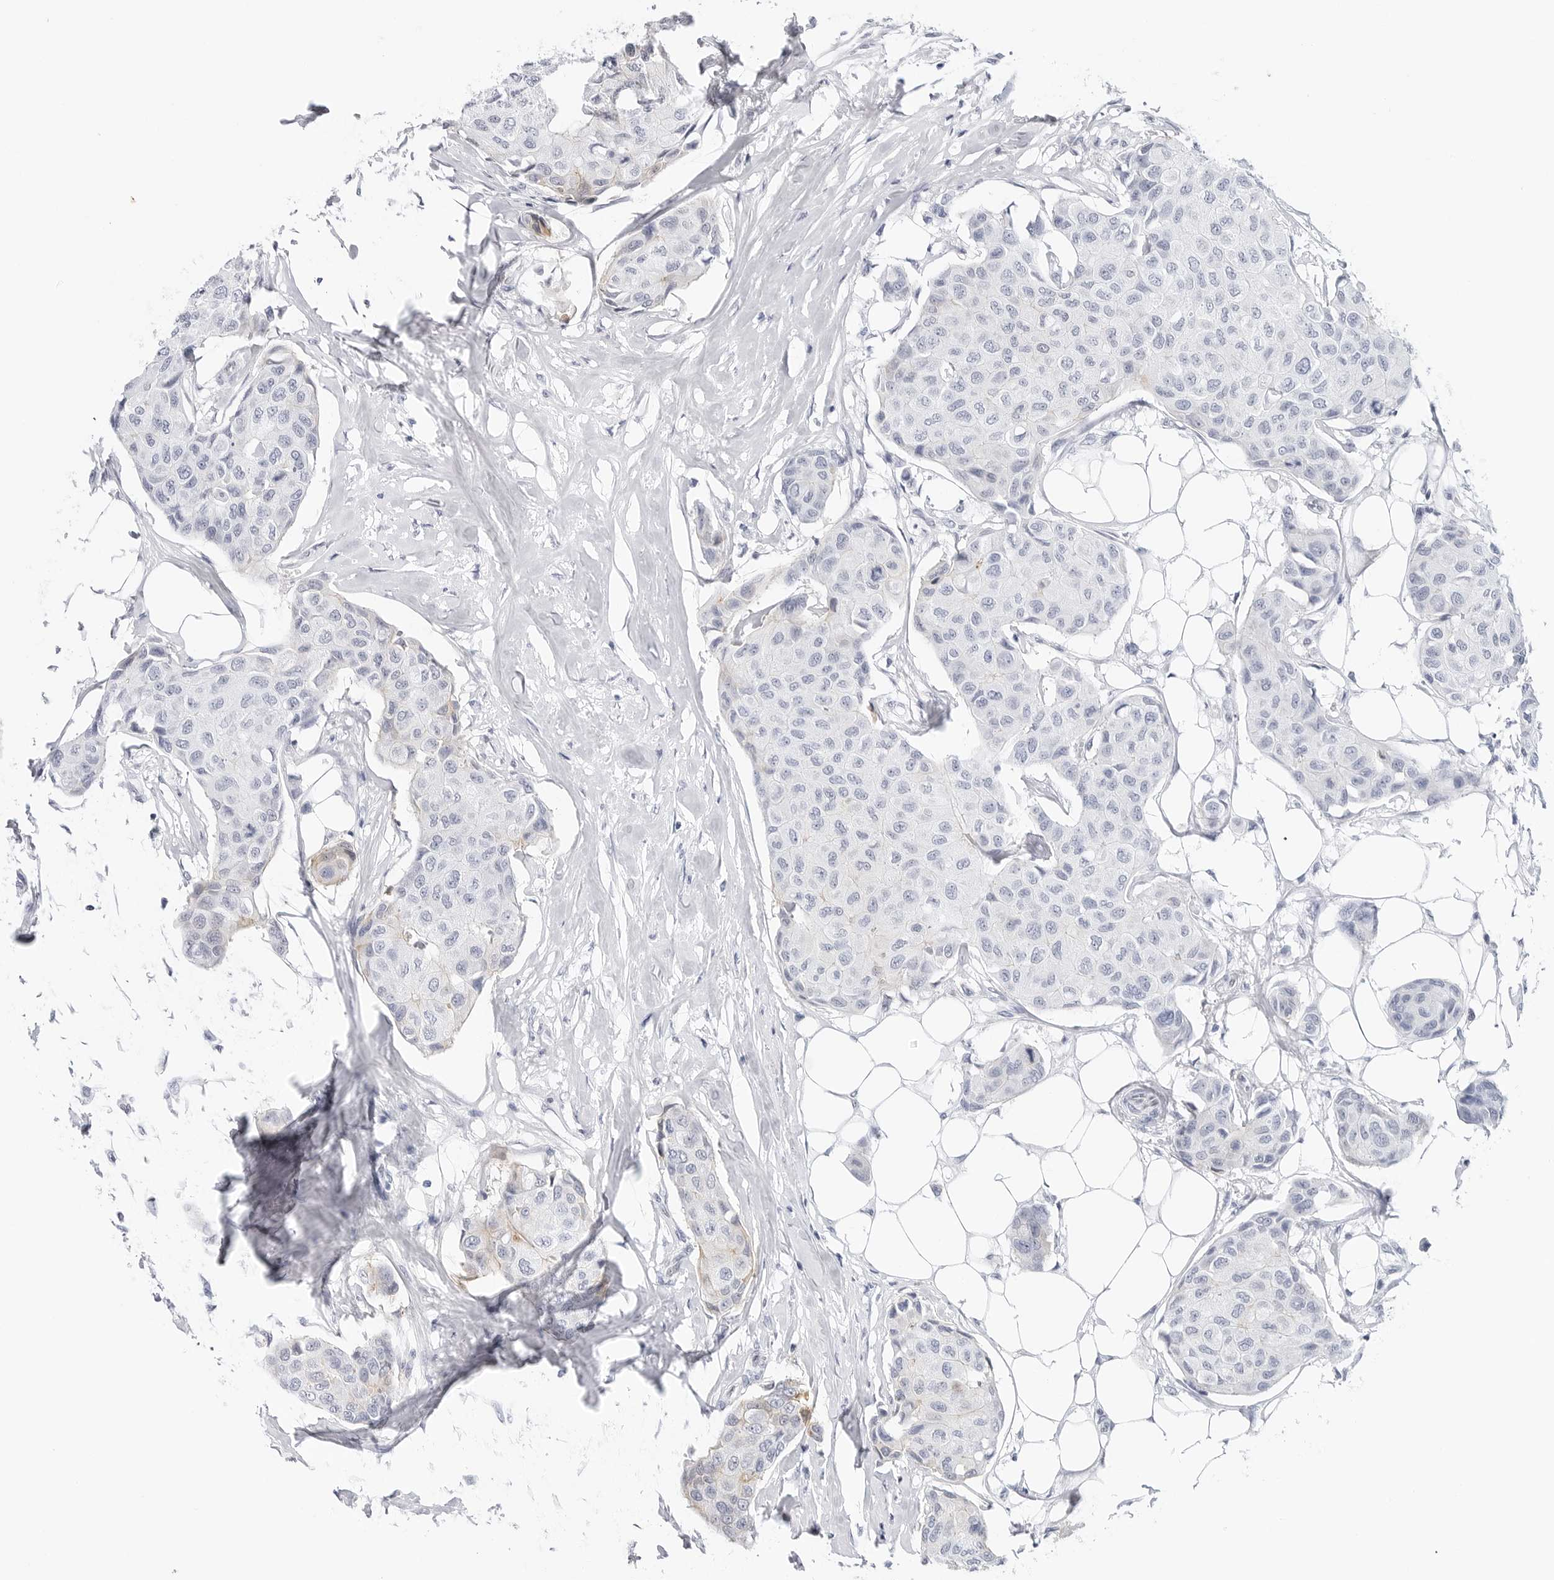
{"staining": {"intensity": "negative", "quantity": "none", "location": "none"}, "tissue": "breast cancer", "cell_type": "Tumor cells", "image_type": "cancer", "snomed": [{"axis": "morphology", "description": "Duct carcinoma"}, {"axis": "topography", "description": "Breast"}], "caption": "A high-resolution image shows IHC staining of breast cancer, which demonstrates no significant positivity in tumor cells.", "gene": "SLC19A1", "patient": {"sex": "female", "age": 80}}